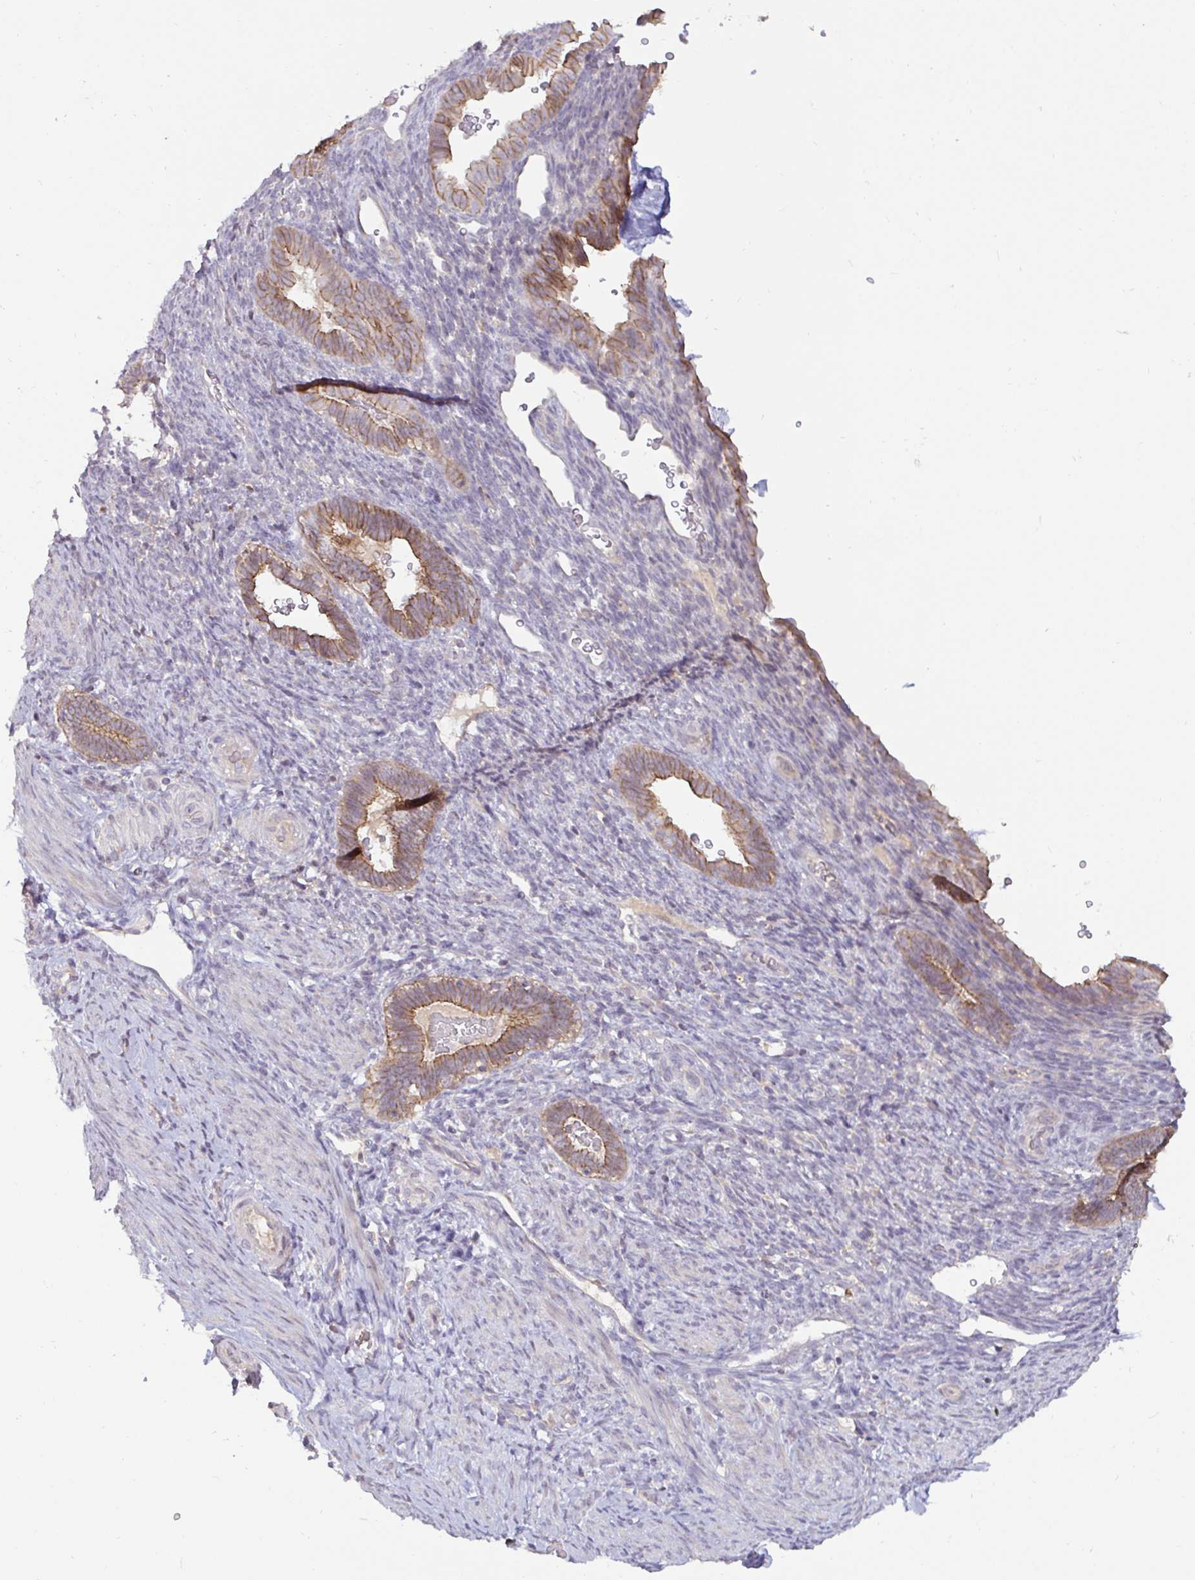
{"staining": {"intensity": "negative", "quantity": "none", "location": "none"}, "tissue": "endometrium", "cell_type": "Cells in endometrial stroma", "image_type": "normal", "snomed": [{"axis": "morphology", "description": "Normal tissue, NOS"}, {"axis": "topography", "description": "Endometrium"}], "caption": "A histopathology image of endometrium stained for a protein demonstrates no brown staining in cells in endometrial stroma.", "gene": "GSTM1", "patient": {"sex": "female", "age": 34}}